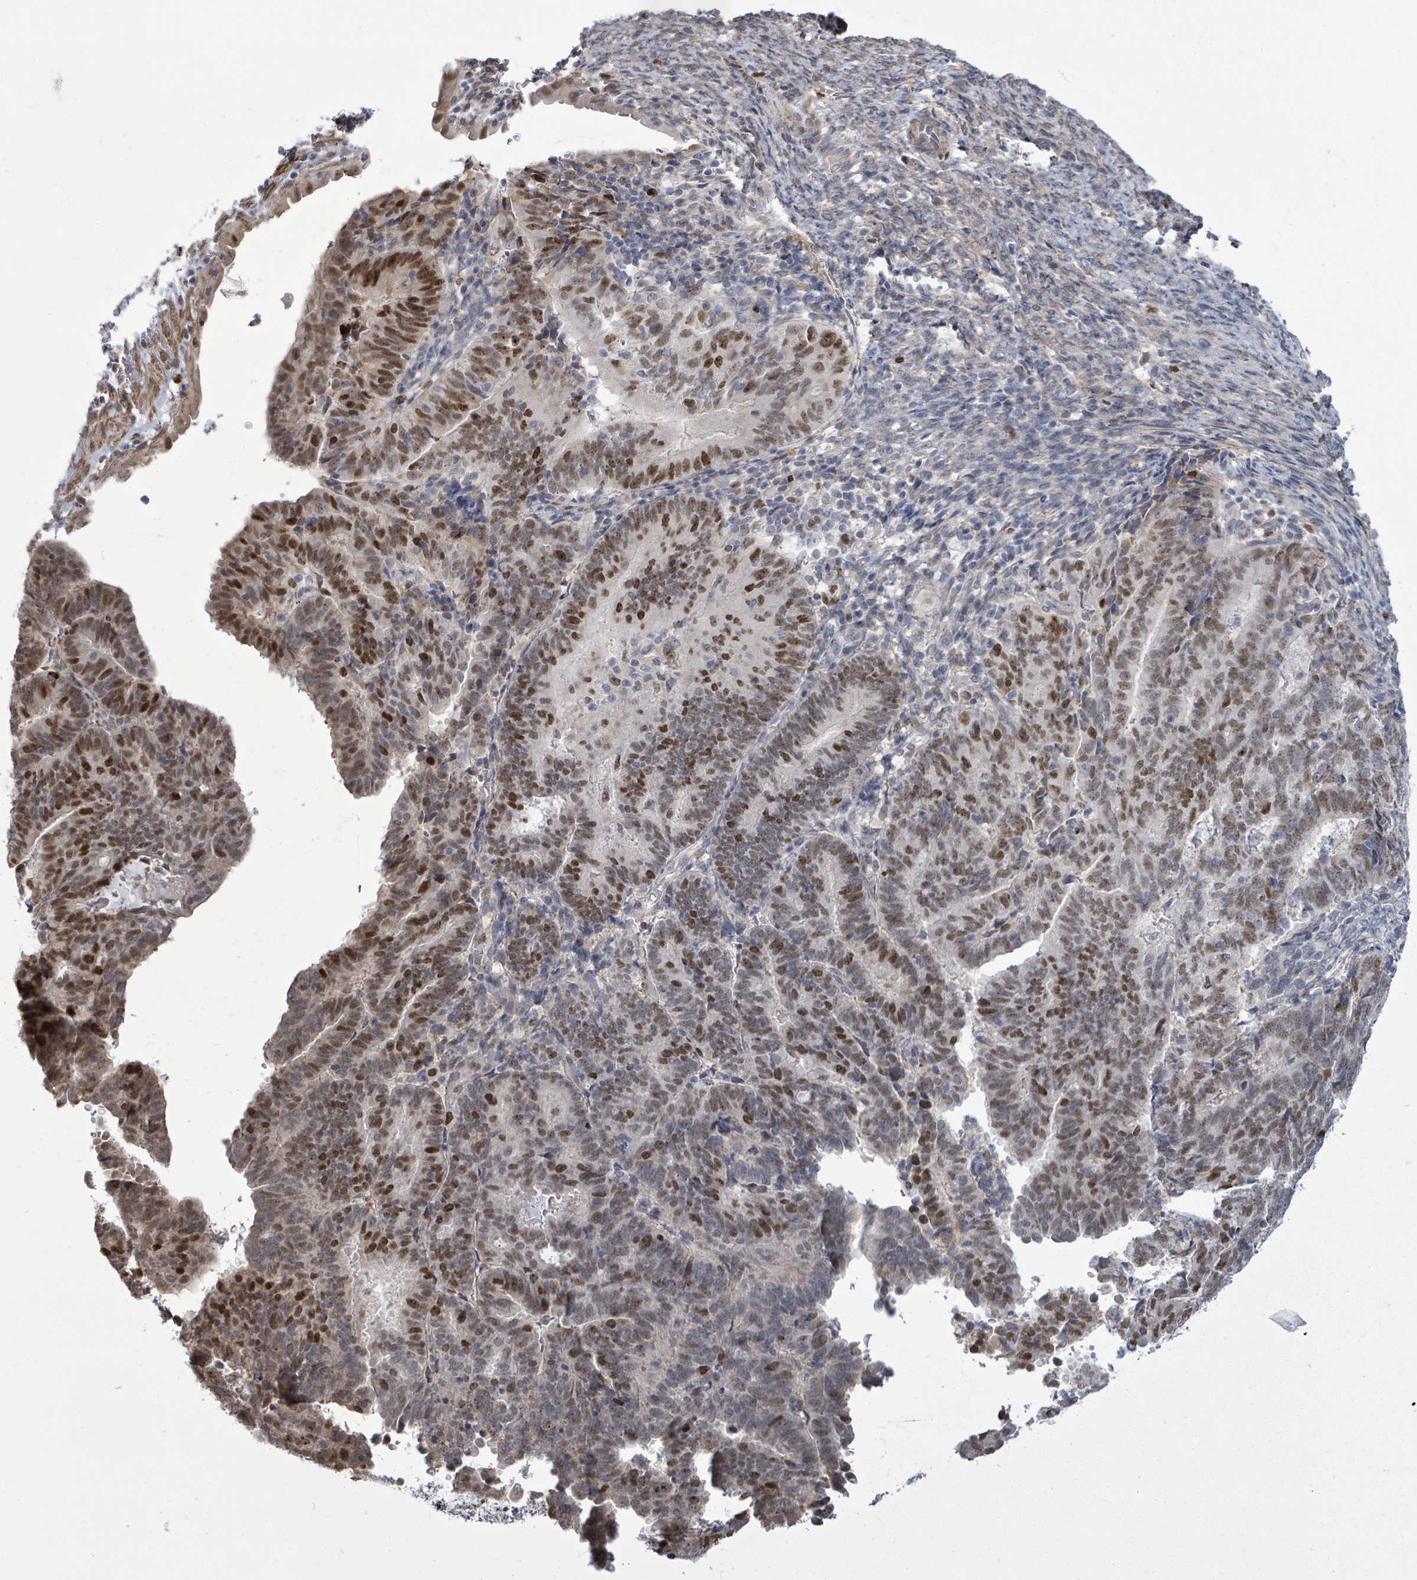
{"staining": {"intensity": "strong", "quantity": "25%-75%", "location": "nuclear"}, "tissue": "endometrial cancer", "cell_type": "Tumor cells", "image_type": "cancer", "snomed": [{"axis": "morphology", "description": "Adenocarcinoma, NOS"}, {"axis": "topography", "description": "Endometrium"}], "caption": "Immunohistochemistry (DAB) staining of human endometrial cancer (adenocarcinoma) demonstrates strong nuclear protein expression in about 25%-75% of tumor cells. The protein of interest is shown in brown color, while the nuclei are stained blue.", "gene": "PAPSS1", "patient": {"sex": "female", "age": 70}}